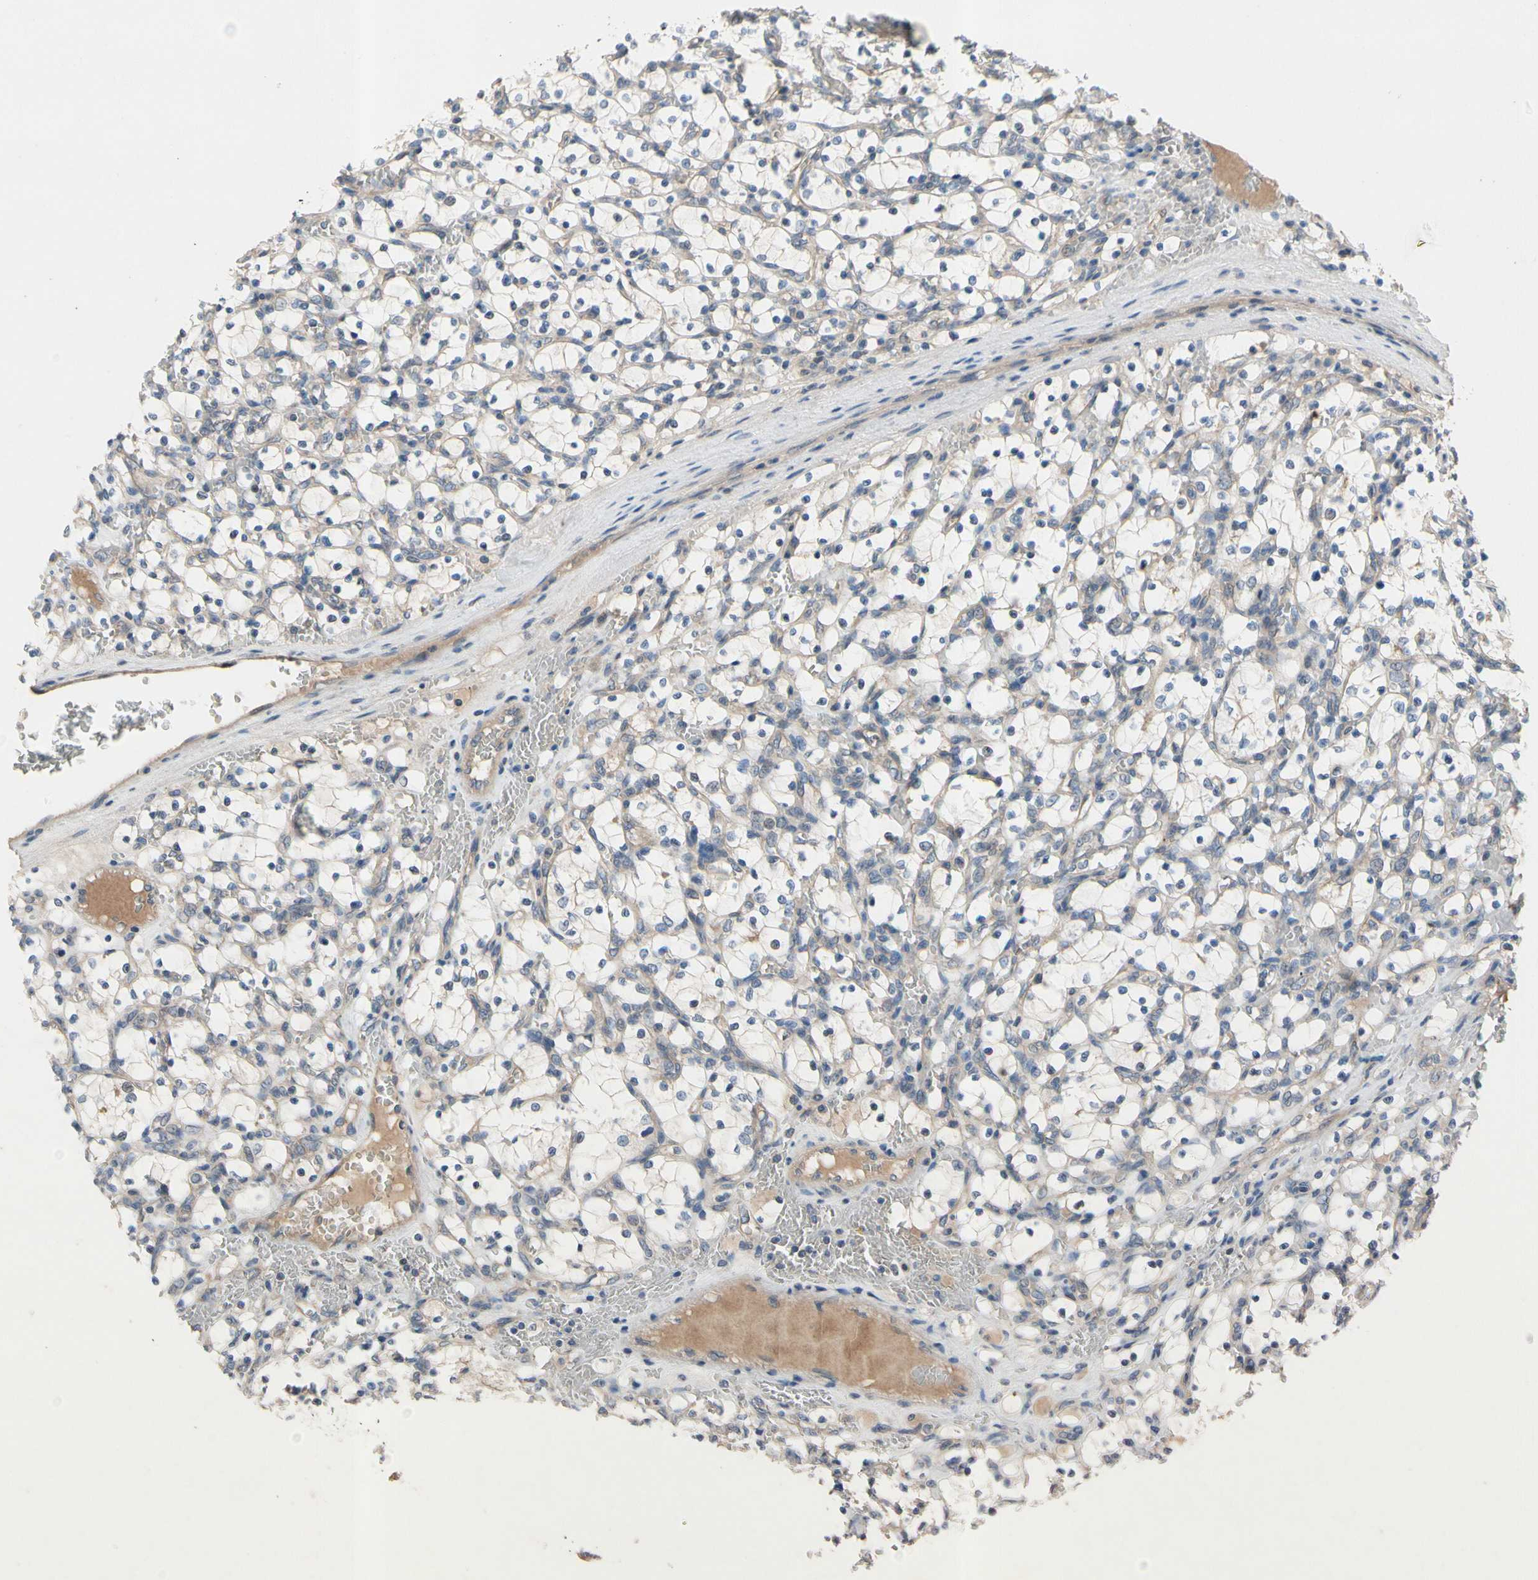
{"staining": {"intensity": "negative", "quantity": "none", "location": "none"}, "tissue": "renal cancer", "cell_type": "Tumor cells", "image_type": "cancer", "snomed": [{"axis": "morphology", "description": "Adenocarcinoma, NOS"}, {"axis": "topography", "description": "Kidney"}], "caption": "Immunohistochemistry (IHC) histopathology image of neoplastic tissue: renal adenocarcinoma stained with DAB reveals no significant protein expression in tumor cells. The staining is performed using DAB (3,3'-diaminobenzidine) brown chromogen with nuclei counter-stained in using hematoxylin.", "gene": "ICAM5", "patient": {"sex": "female", "age": 69}}